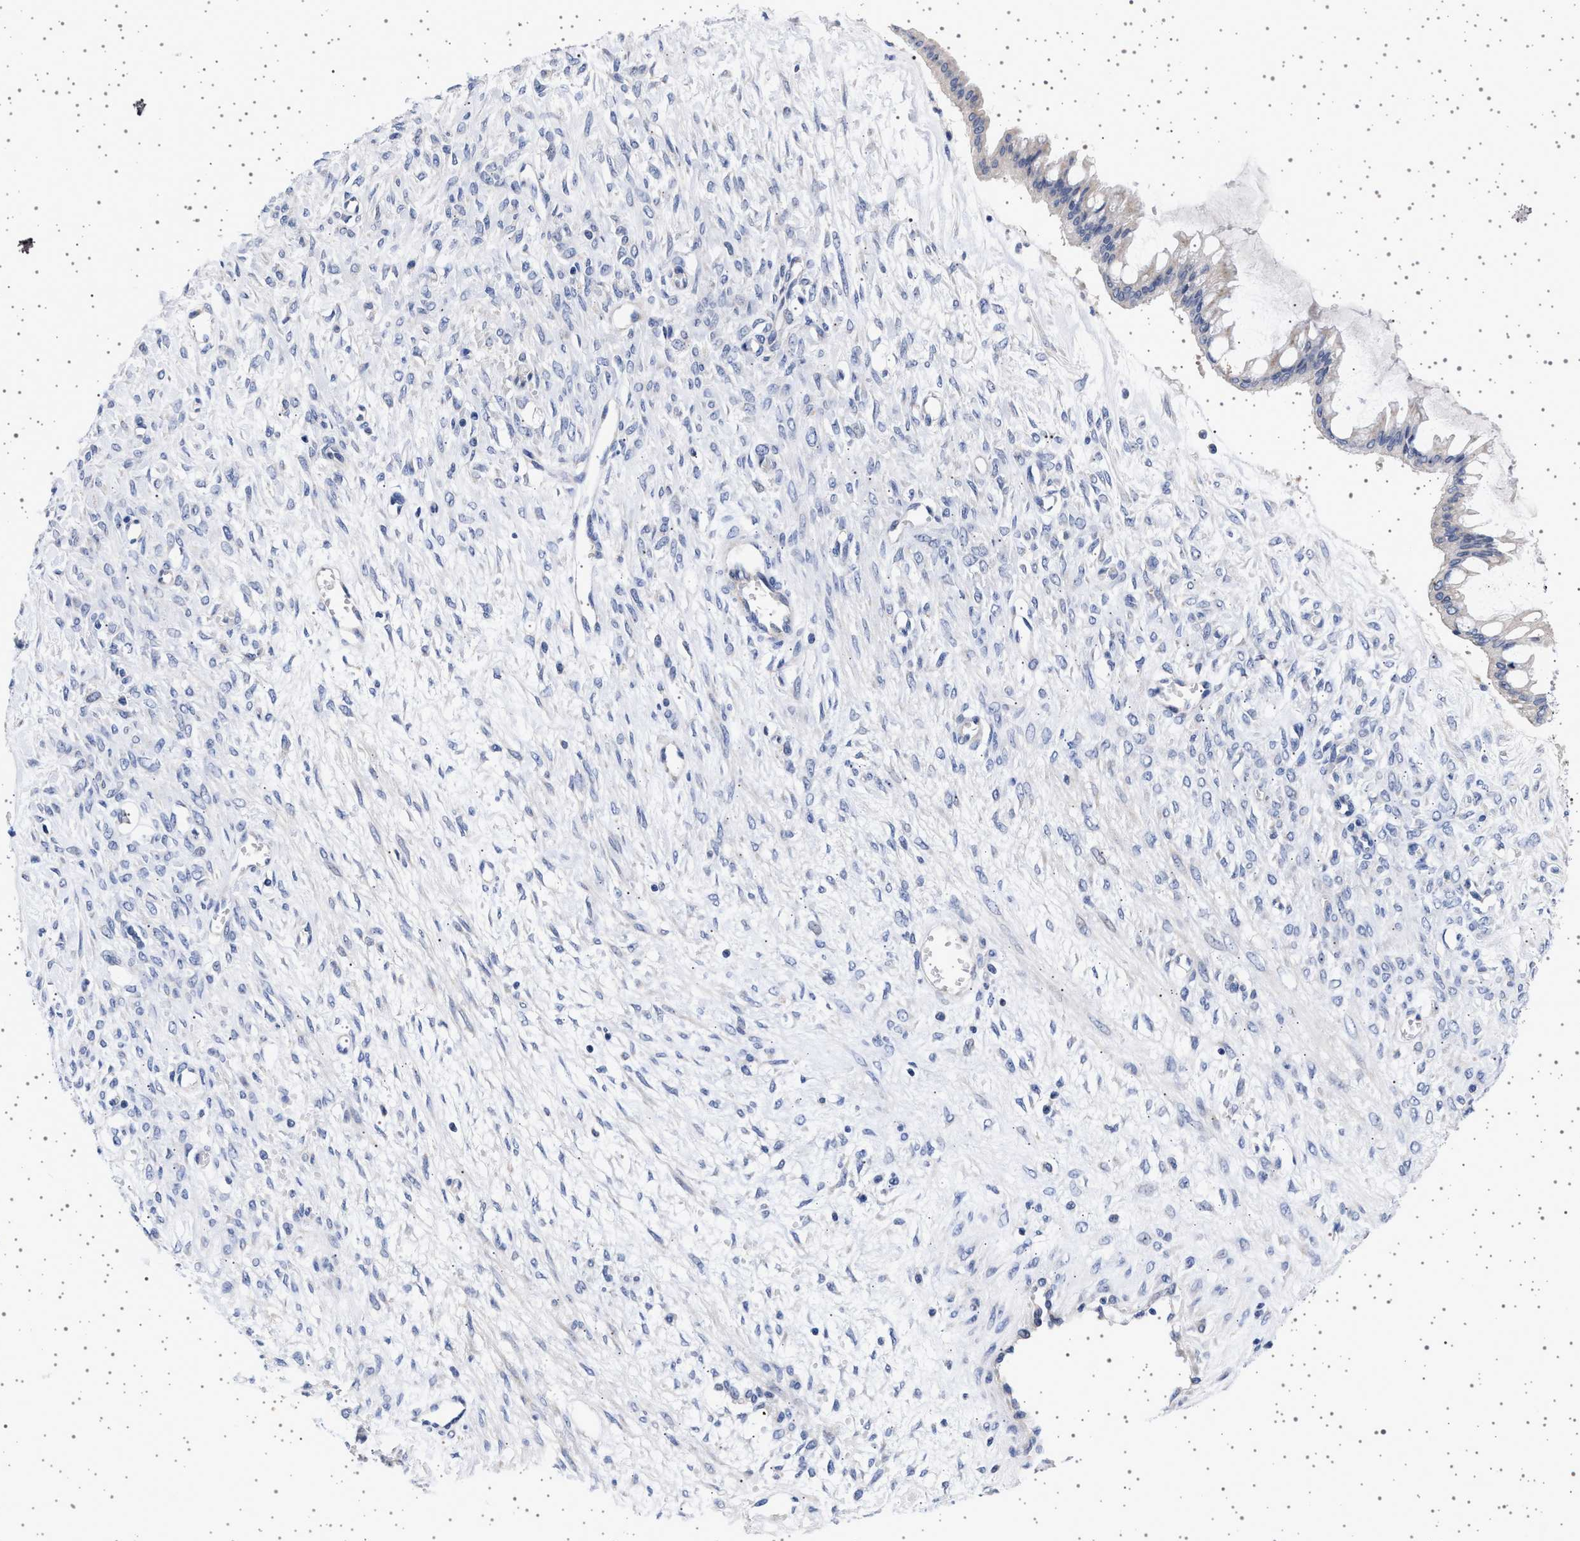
{"staining": {"intensity": "negative", "quantity": "none", "location": "none"}, "tissue": "ovarian cancer", "cell_type": "Tumor cells", "image_type": "cancer", "snomed": [{"axis": "morphology", "description": "Cystadenocarcinoma, mucinous, NOS"}, {"axis": "topography", "description": "Ovary"}], "caption": "Immunohistochemistry (IHC) micrograph of human ovarian cancer (mucinous cystadenocarcinoma) stained for a protein (brown), which demonstrates no staining in tumor cells.", "gene": "TRMT10B", "patient": {"sex": "female", "age": 73}}